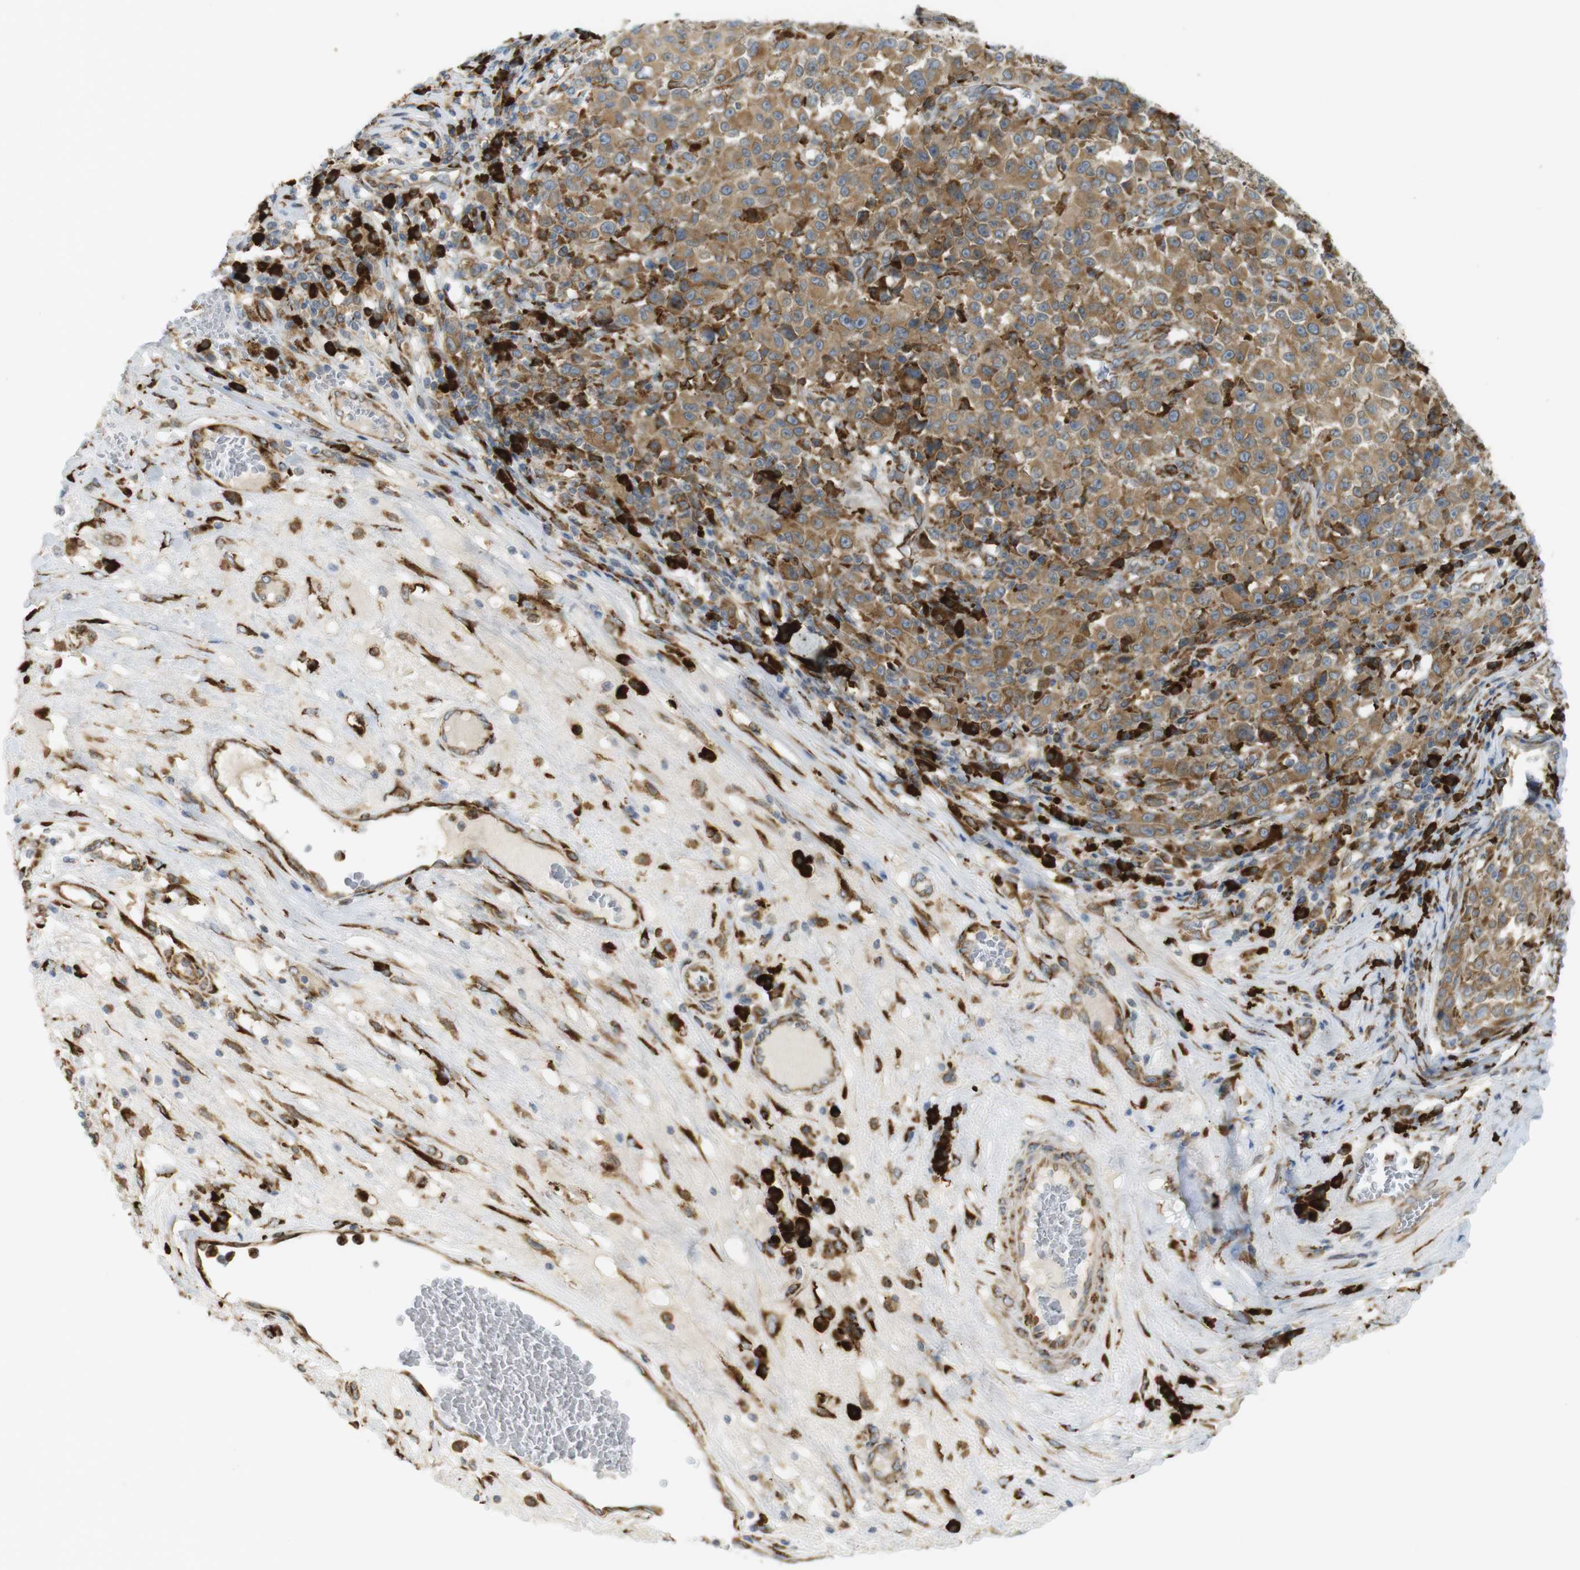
{"staining": {"intensity": "moderate", "quantity": ">75%", "location": "cytoplasmic/membranous"}, "tissue": "melanoma", "cell_type": "Tumor cells", "image_type": "cancer", "snomed": [{"axis": "morphology", "description": "Malignant melanoma, NOS"}, {"axis": "topography", "description": "Skin"}], "caption": "A high-resolution histopathology image shows IHC staining of malignant melanoma, which exhibits moderate cytoplasmic/membranous positivity in approximately >75% of tumor cells.", "gene": "MBOAT2", "patient": {"sex": "female", "age": 82}}